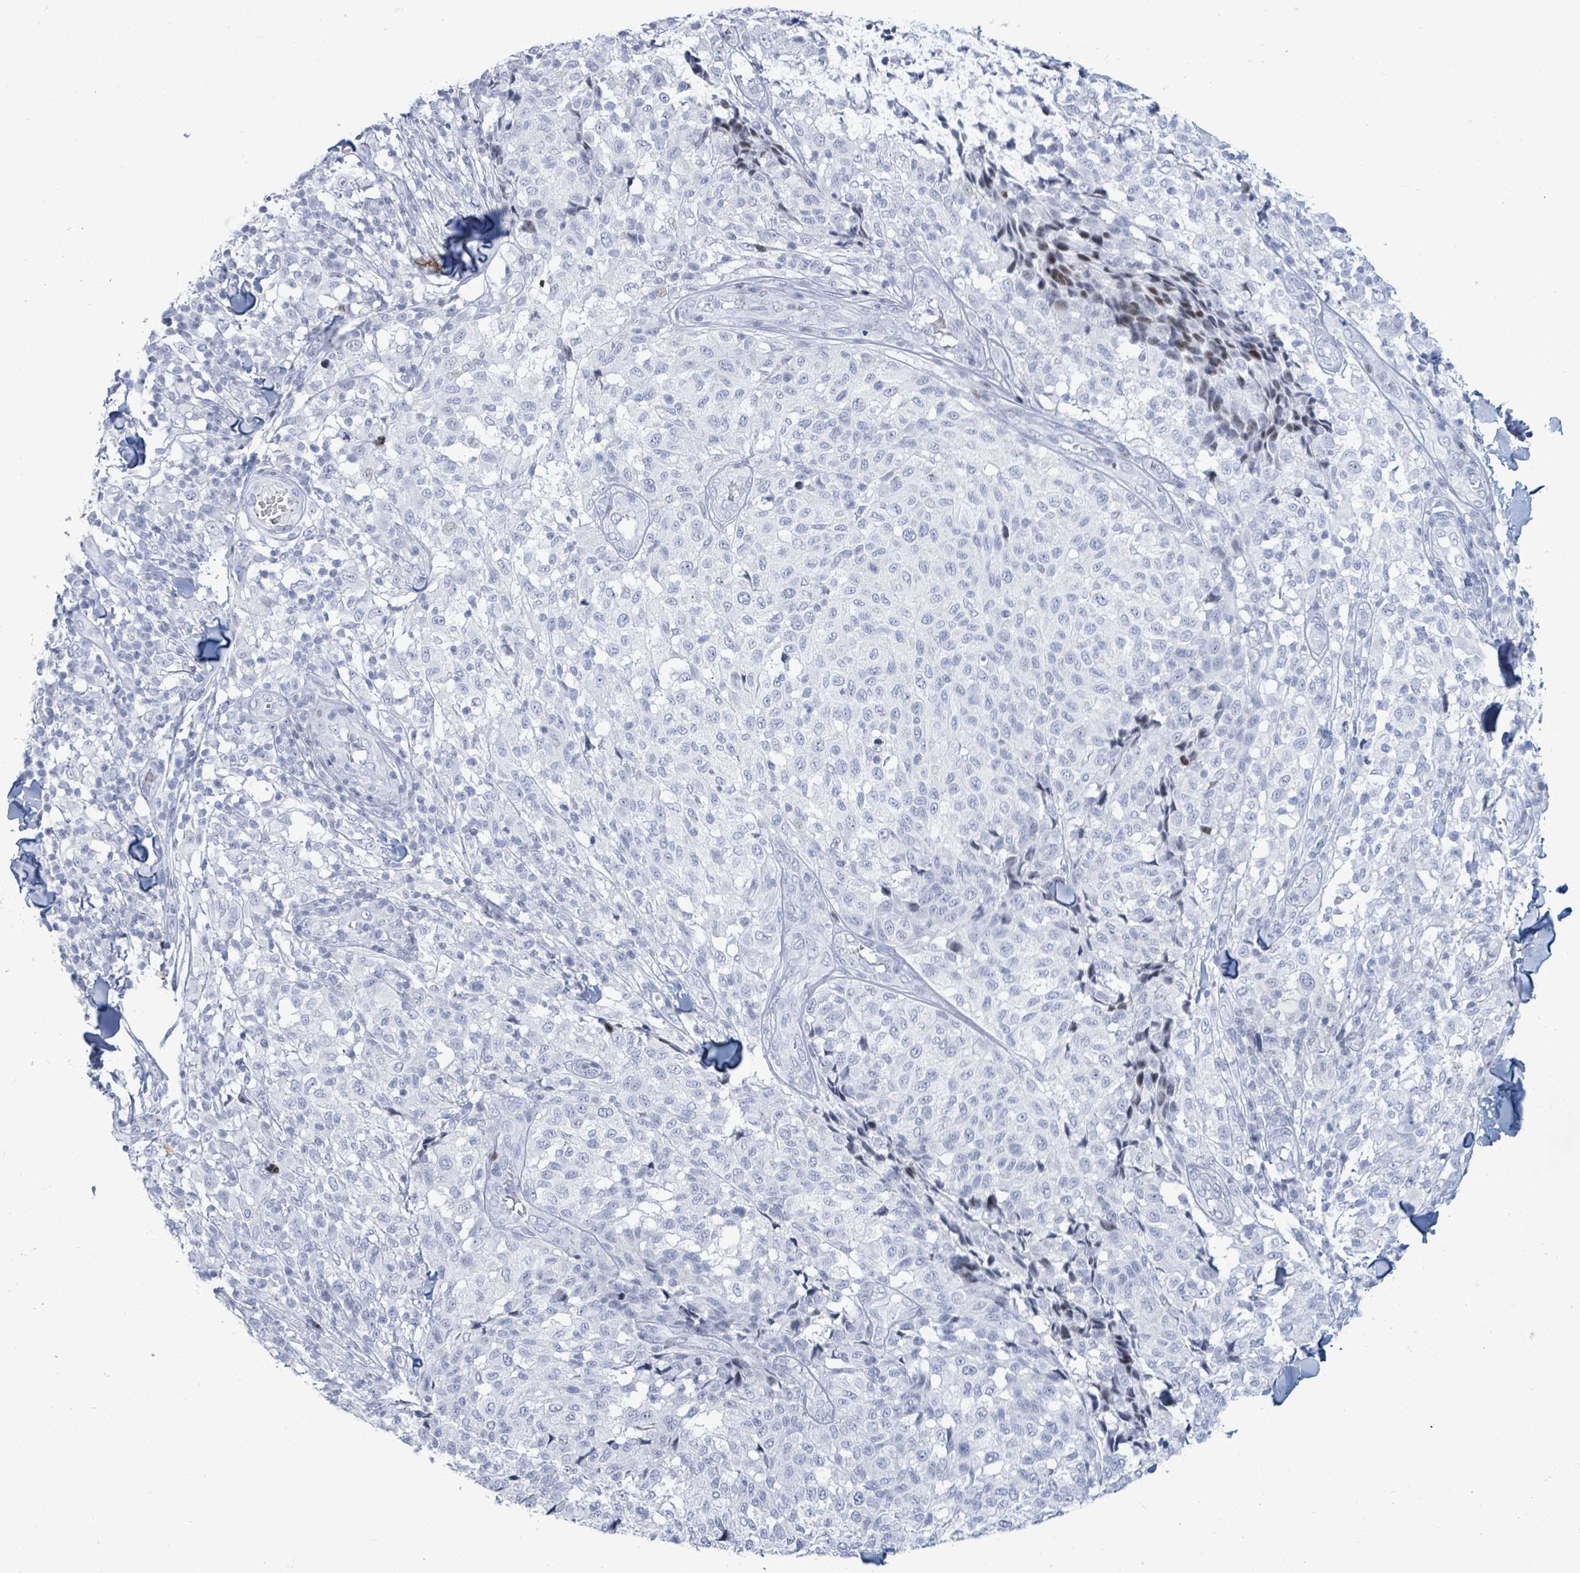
{"staining": {"intensity": "negative", "quantity": "none", "location": "none"}, "tissue": "melanoma", "cell_type": "Tumor cells", "image_type": "cancer", "snomed": [{"axis": "morphology", "description": "Malignant melanoma, NOS"}, {"axis": "topography", "description": "Skin"}], "caption": "High magnification brightfield microscopy of melanoma stained with DAB (brown) and counterstained with hematoxylin (blue): tumor cells show no significant positivity.", "gene": "MALL", "patient": {"sex": "male", "age": 66}}